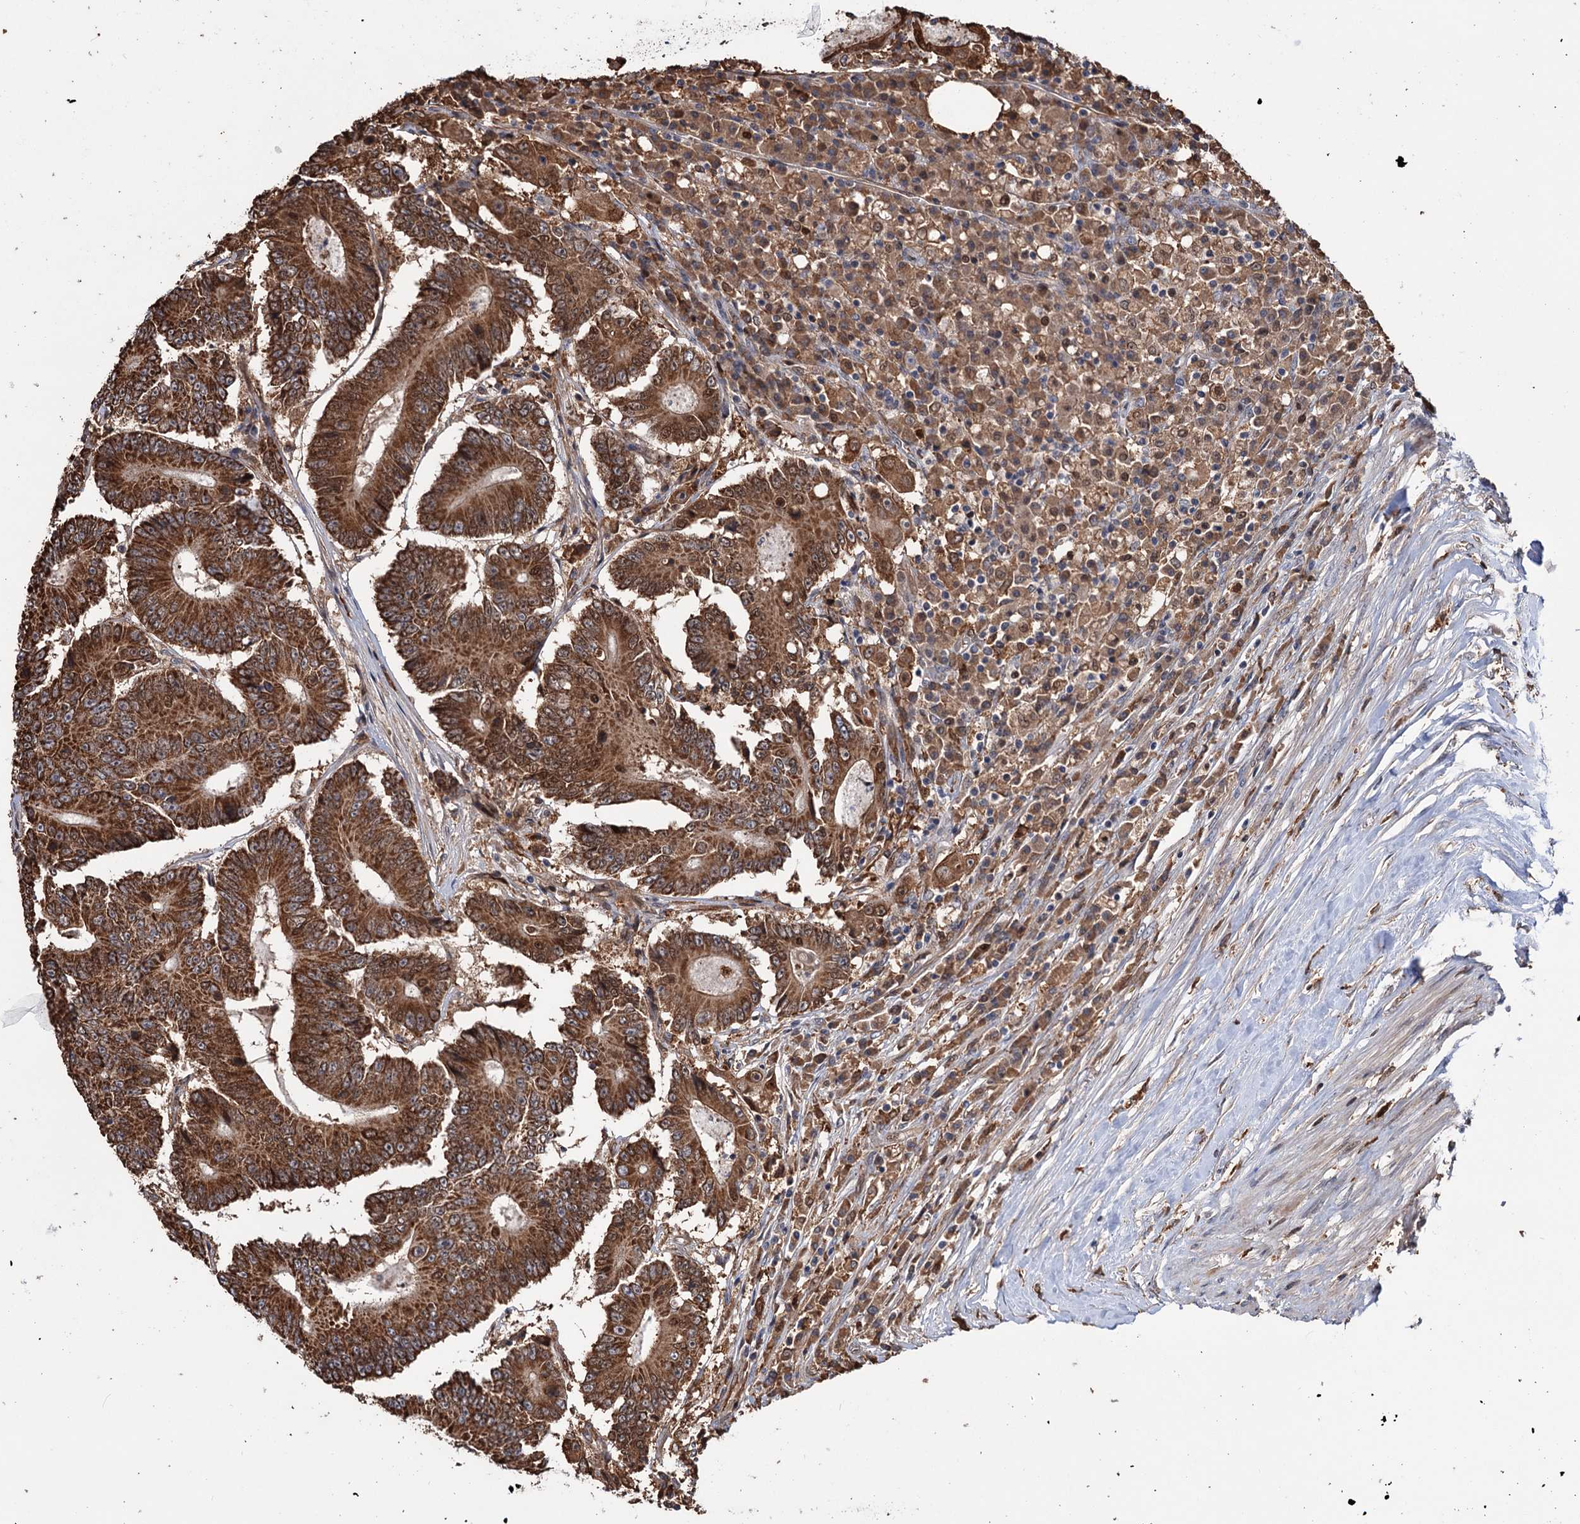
{"staining": {"intensity": "strong", "quantity": ">75%", "location": "cytoplasmic/membranous"}, "tissue": "colorectal cancer", "cell_type": "Tumor cells", "image_type": "cancer", "snomed": [{"axis": "morphology", "description": "Adenocarcinoma, NOS"}, {"axis": "topography", "description": "Colon"}], "caption": "A high amount of strong cytoplasmic/membranous expression is identified in approximately >75% of tumor cells in adenocarcinoma (colorectal) tissue. The staining was performed using DAB (3,3'-diaminobenzidine), with brown indicating positive protein expression. Nuclei are stained blue with hematoxylin.", "gene": "NCAPD2", "patient": {"sex": "male", "age": 83}}